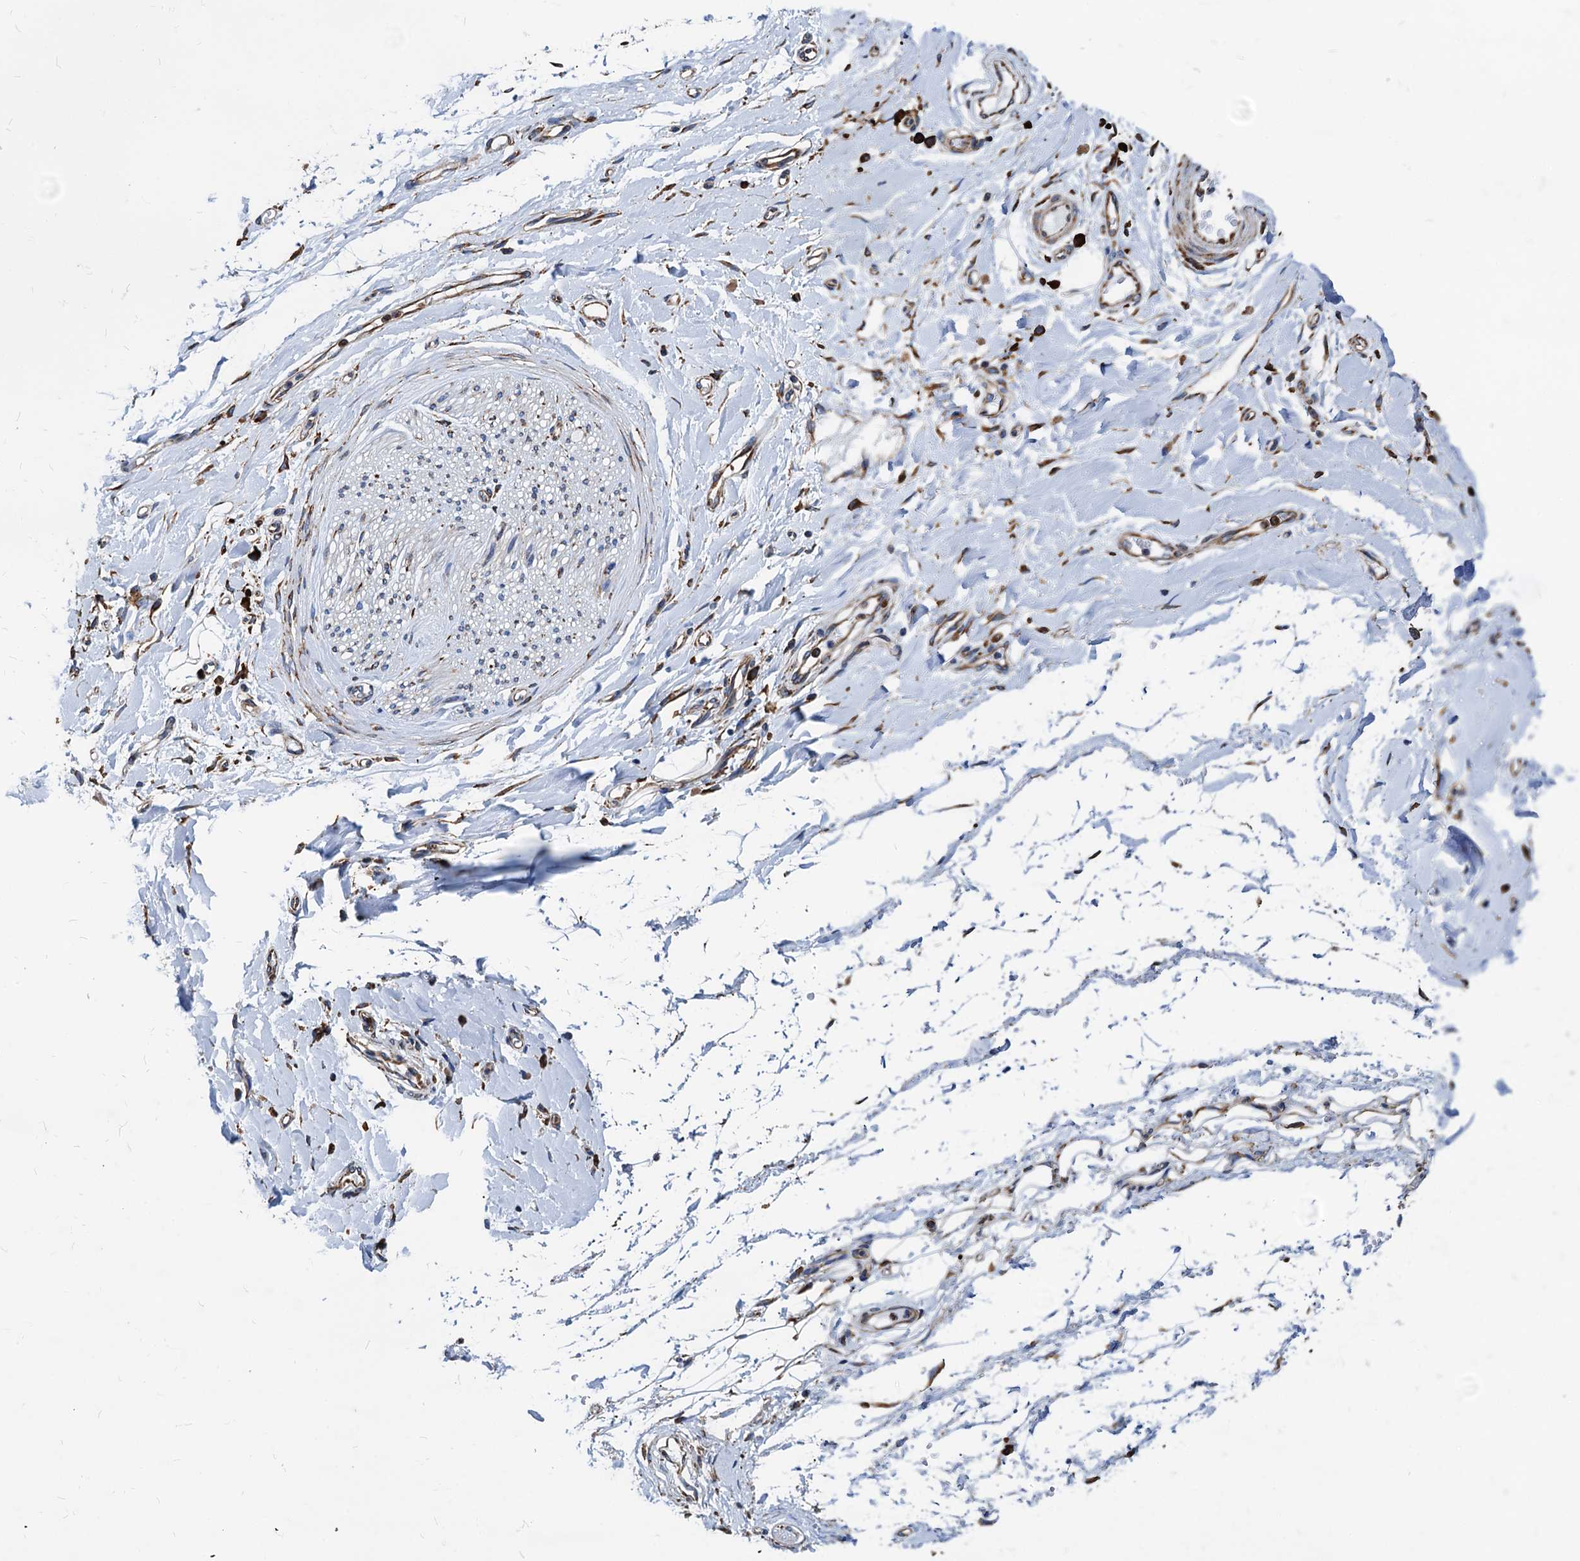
{"staining": {"intensity": "moderate", "quantity": ">75%", "location": "cytoplasmic/membranous"}, "tissue": "adipose tissue", "cell_type": "Adipocytes", "image_type": "normal", "snomed": [{"axis": "morphology", "description": "Normal tissue, NOS"}, {"axis": "morphology", "description": "Adenocarcinoma, NOS"}, {"axis": "topography", "description": "Stomach, upper"}, {"axis": "topography", "description": "Peripheral nerve tissue"}], "caption": "Human adipose tissue stained for a protein (brown) reveals moderate cytoplasmic/membranous positive positivity in approximately >75% of adipocytes.", "gene": "HSPA5", "patient": {"sex": "male", "age": 62}}